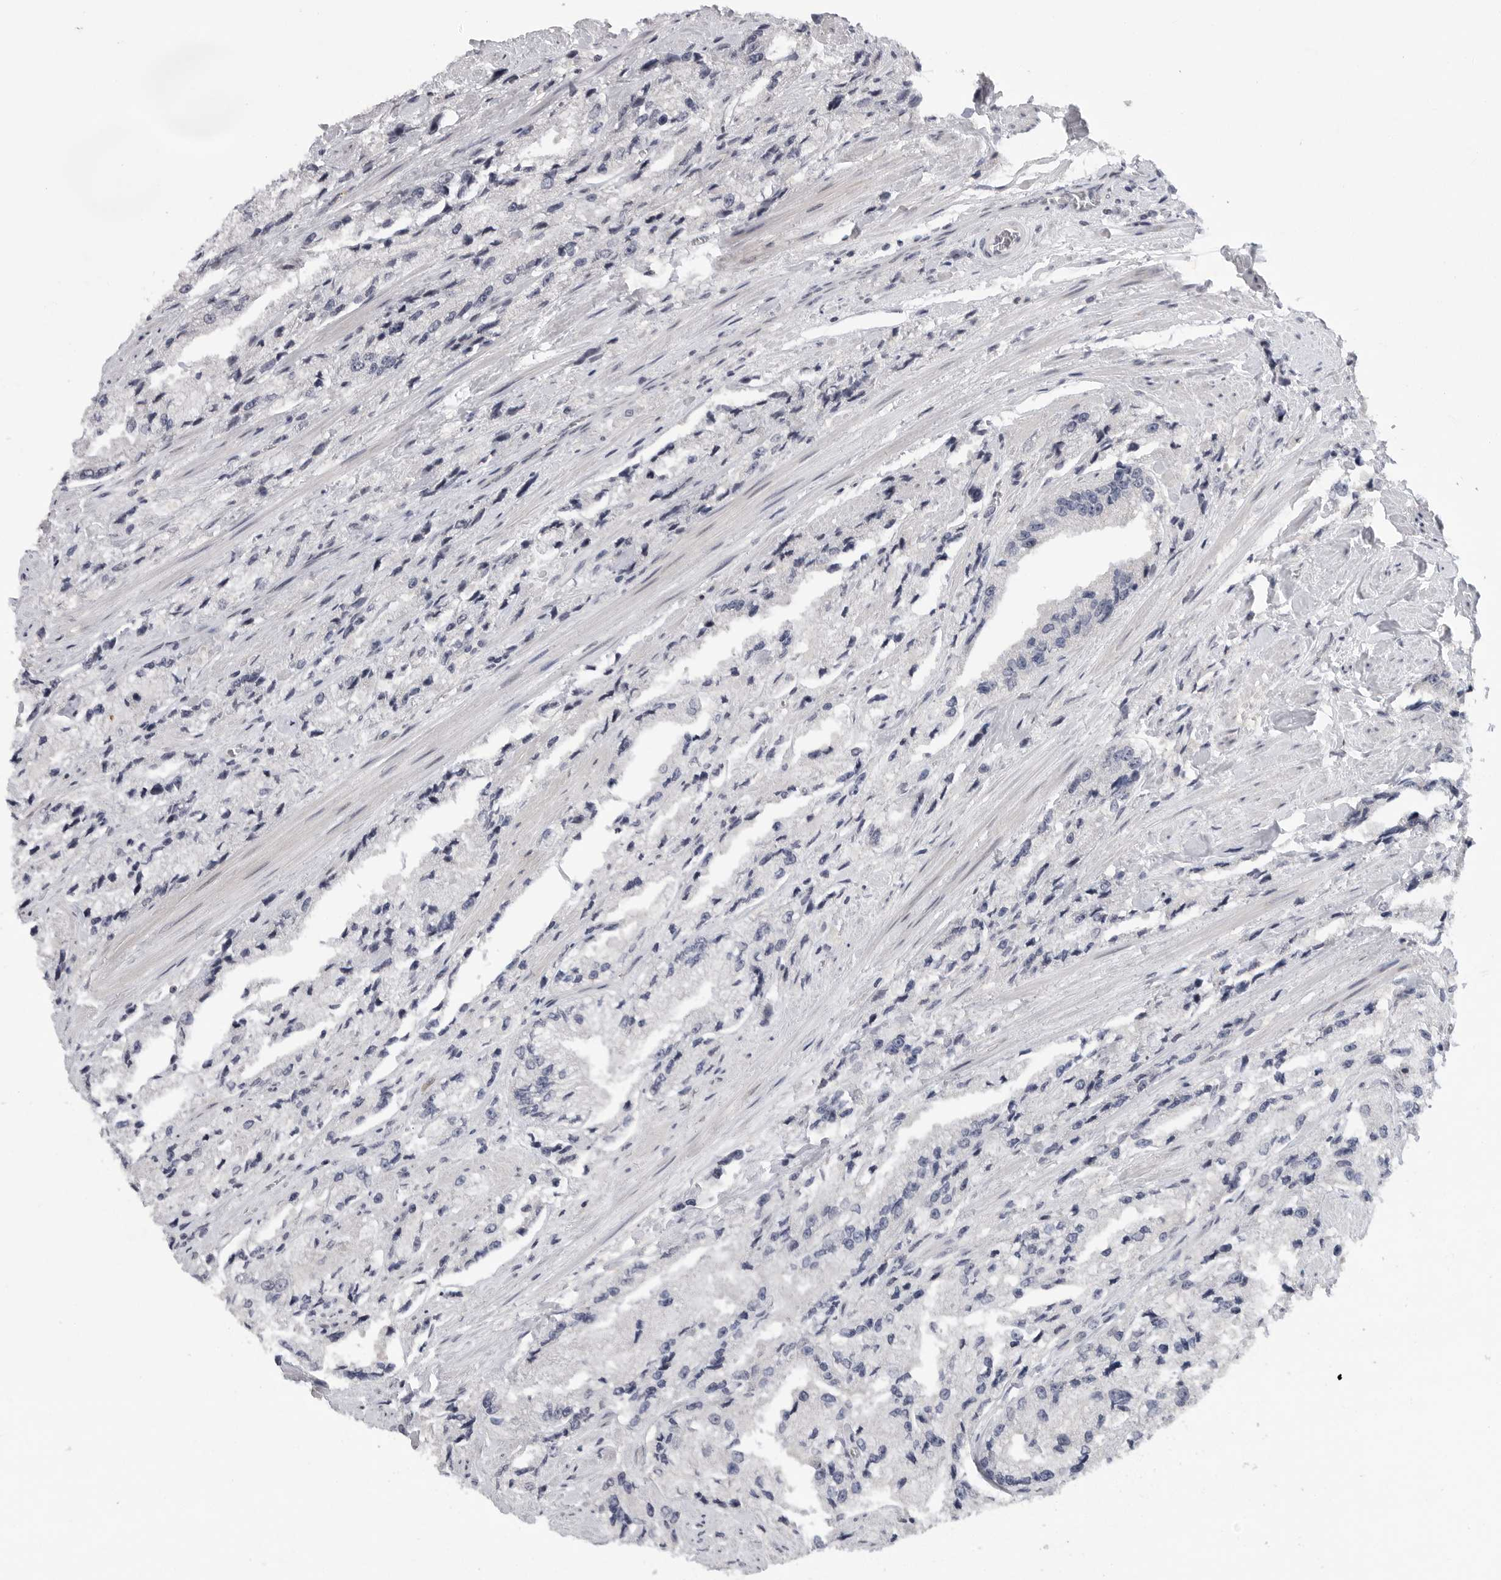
{"staining": {"intensity": "negative", "quantity": "none", "location": "none"}, "tissue": "prostate cancer", "cell_type": "Tumor cells", "image_type": "cancer", "snomed": [{"axis": "morphology", "description": "Adenocarcinoma, High grade"}, {"axis": "topography", "description": "Prostate"}], "caption": "High power microscopy photomicrograph of an immunohistochemistry micrograph of prostate cancer, revealing no significant positivity in tumor cells. The staining was performed using DAB (3,3'-diaminobenzidine) to visualize the protein expression in brown, while the nuclei were stained in blue with hematoxylin (Magnification: 20x).", "gene": "FBXO43", "patient": {"sex": "male", "age": 58}}